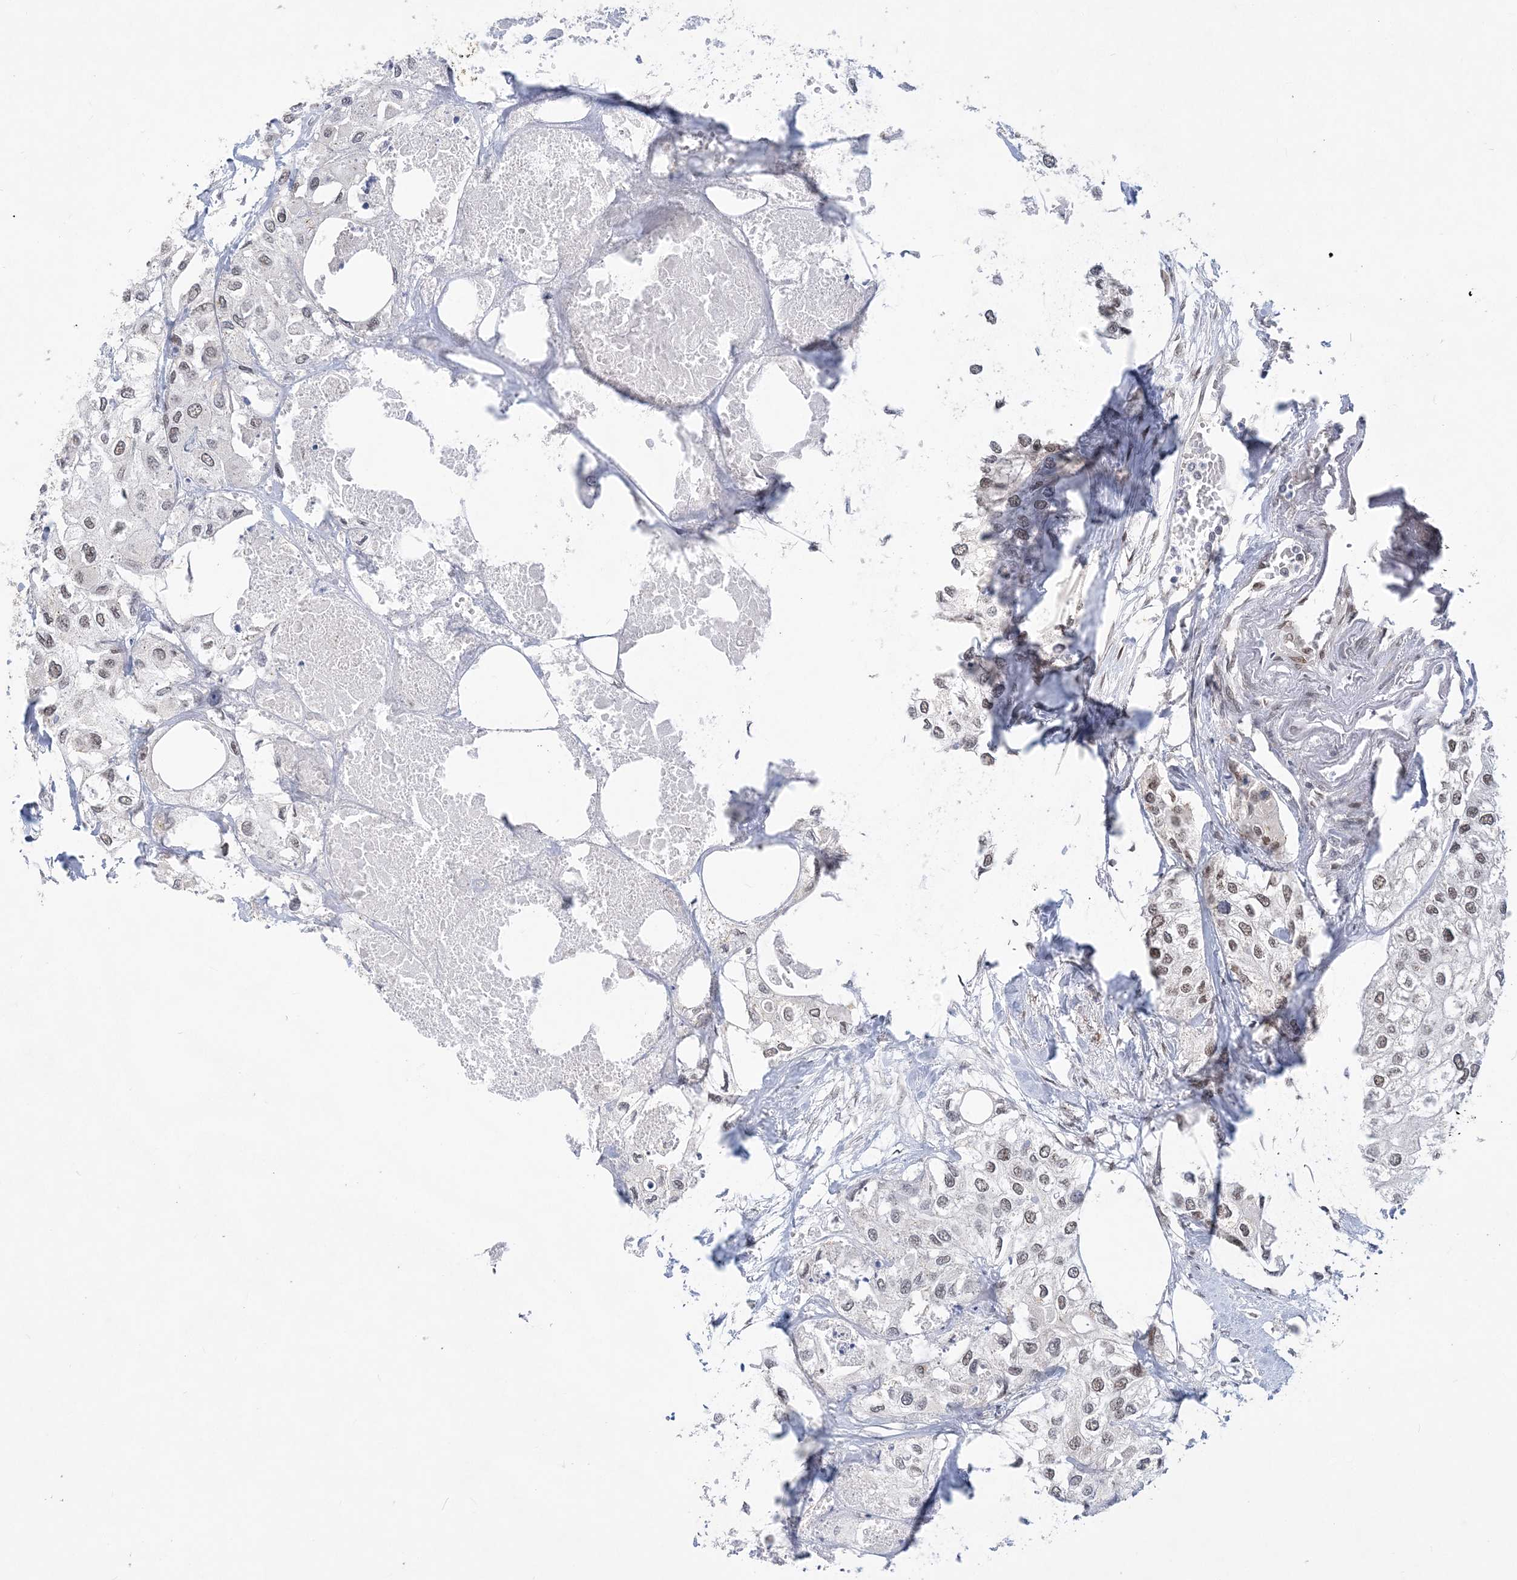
{"staining": {"intensity": "weak", "quantity": "25%-75%", "location": "nuclear"}, "tissue": "urothelial cancer", "cell_type": "Tumor cells", "image_type": "cancer", "snomed": [{"axis": "morphology", "description": "Urothelial carcinoma, High grade"}, {"axis": "topography", "description": "Urinary bladder"}], "caption": "Weak nuclear positivity is present in about 25%-75% of tumor cells in urothelial cancer.", "gene": "WAC", "patient": {"sex": "male", "age": 64}}